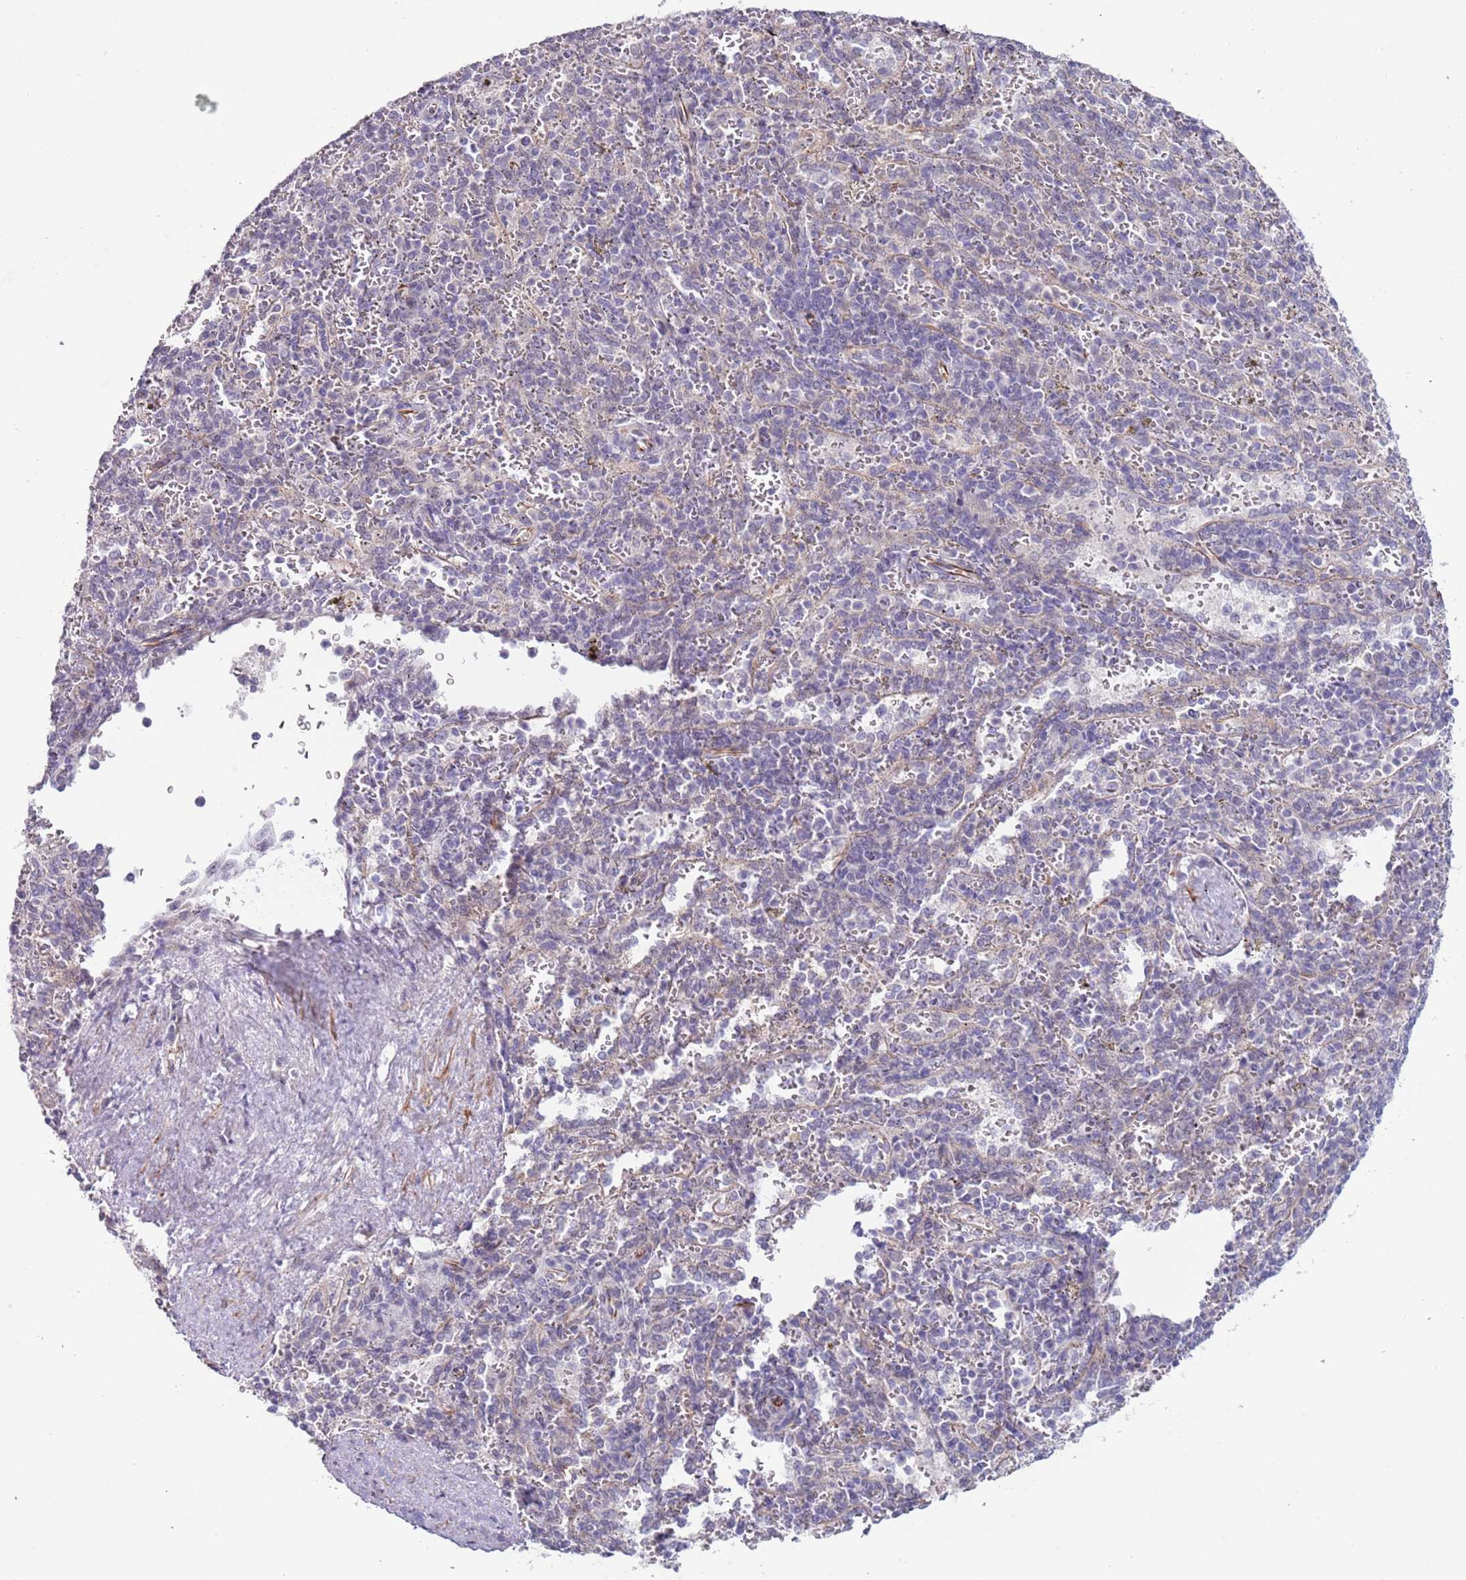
{"staining": {"intensity": "negative", "quantity": "none", "location": "none"}, "tissue": "spleen", "cell_type": "Cells in red pulp", "image_type": "normal", "snomed": [{"axis": "morphology", "description": "Normal tissue, NOS"}, {"axis": "topography", "description": "Spleen"}], "caption": "There is no significant staining in cells in red pulp of spleen. (DAB (3,3'-diaminobenzidine) IHC visualized using brightfield microscopy, high magnification).", "gene": "ENSG00000271254", "patient": {"sex": "female", "age": 21}}